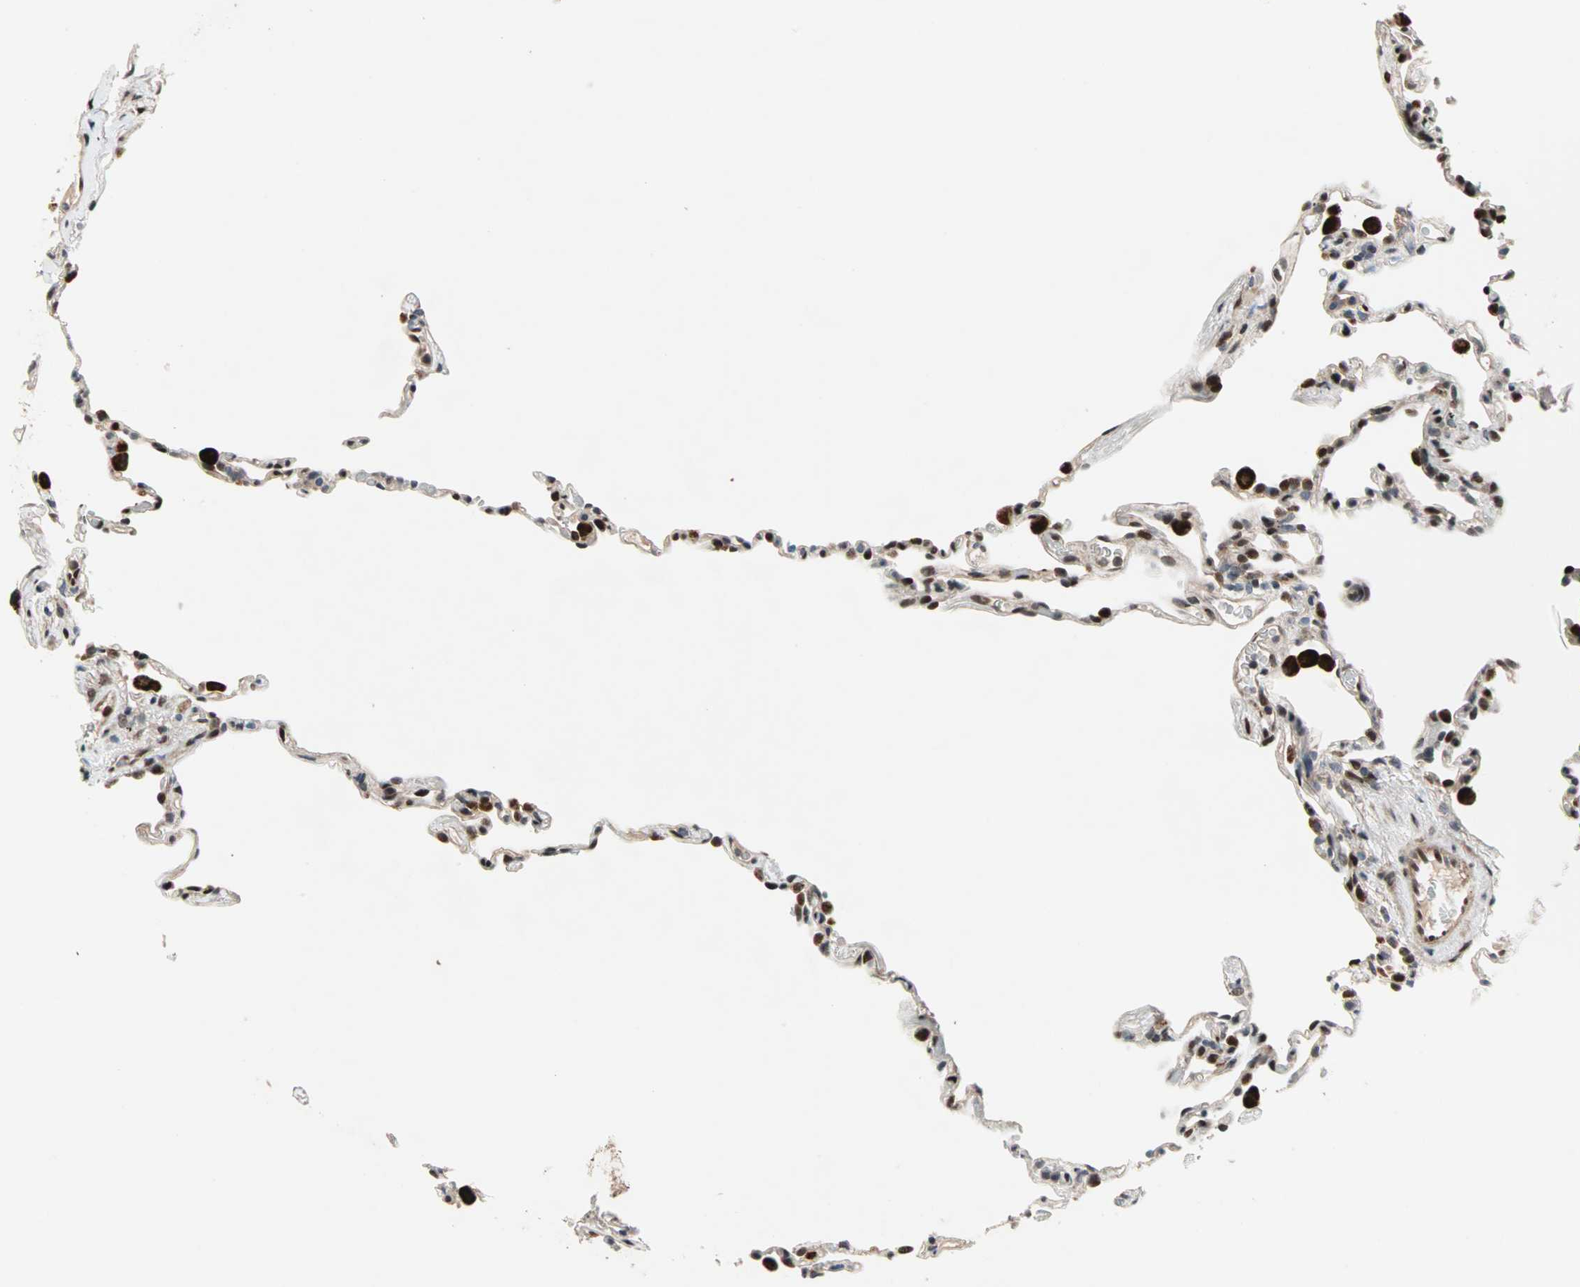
{"staining": {"intensity": "moderate", "quantity": "25%-75%", "location": "cytoplasmic/membranous,nuclear"}, "tissue": "lung", "cell_type": "Alveolar cells", "image_type": "normal", "snomed": [{"axis": "morphology", "description": "Normal tissue, NOS"}, {"axis": "topography", "description": "Lung"}], "caption": "Moderate cytoplasmic/membranous,nuclear positivity is seen in about 25%-75% of alveolar cells in unremarkable lung.", "gene": "HECW1", "patient": {"sex": "male", "age": 59}}